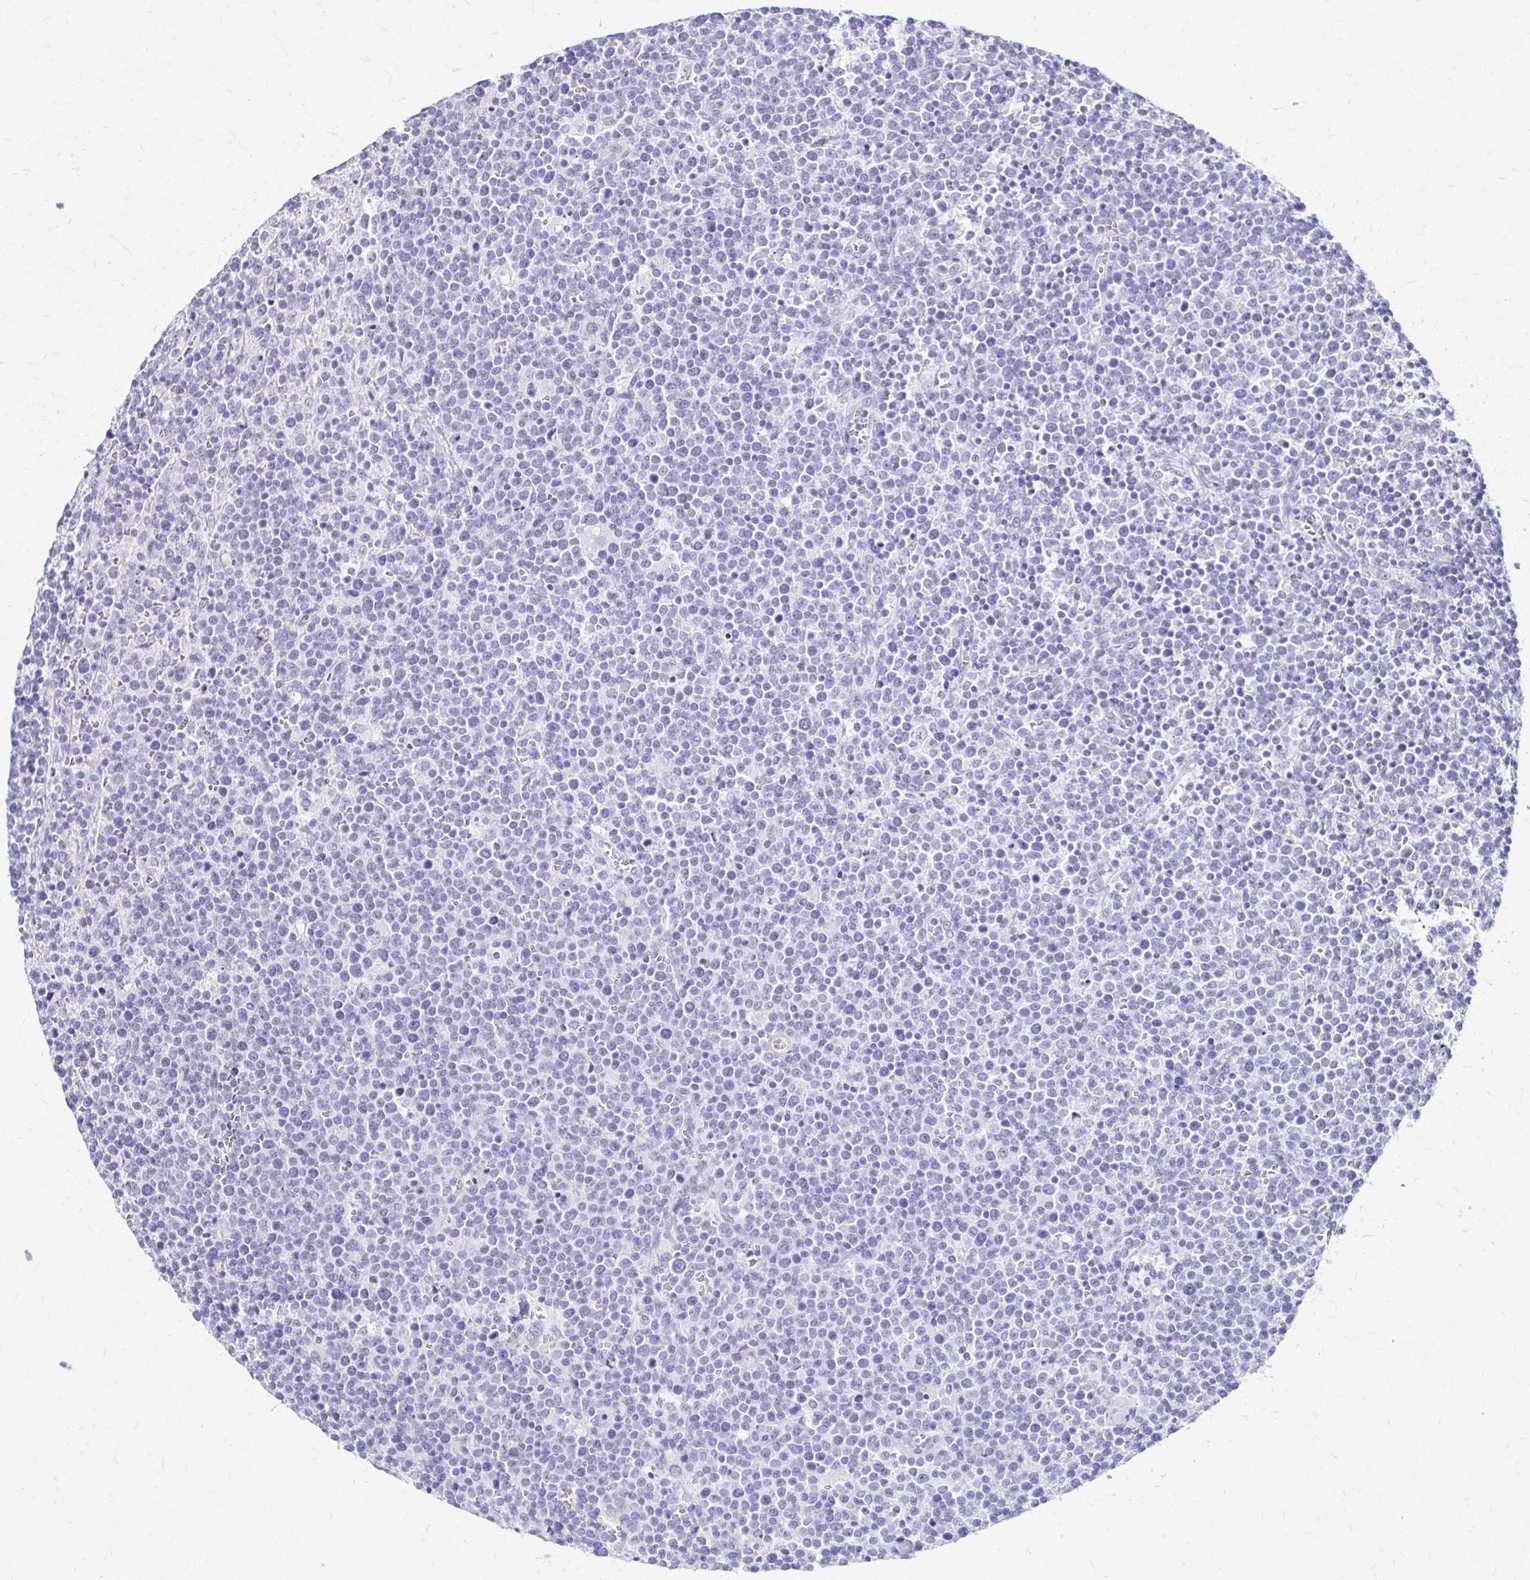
{"staining": {"intensity": "negative", "quantity": "none", "location": "none"}, "tissue": "lymphoma", "cell_type": "Tumor cells", "image_type": "cancer", "snomed": [{"axis": "morphology", "description": "Malignant lymphoma, non-Hodgkin's type, High grade"}, {"axis": "topography", "description": "Lymph node"}], "caption": "Immunohistochemistry histopathology image of neoplastic tissue: lymphoma stained with DAB reveals no significant protein staining in tumor cells.", "gene": "DSP", "patient": {"sex": "male", "age": 61}}